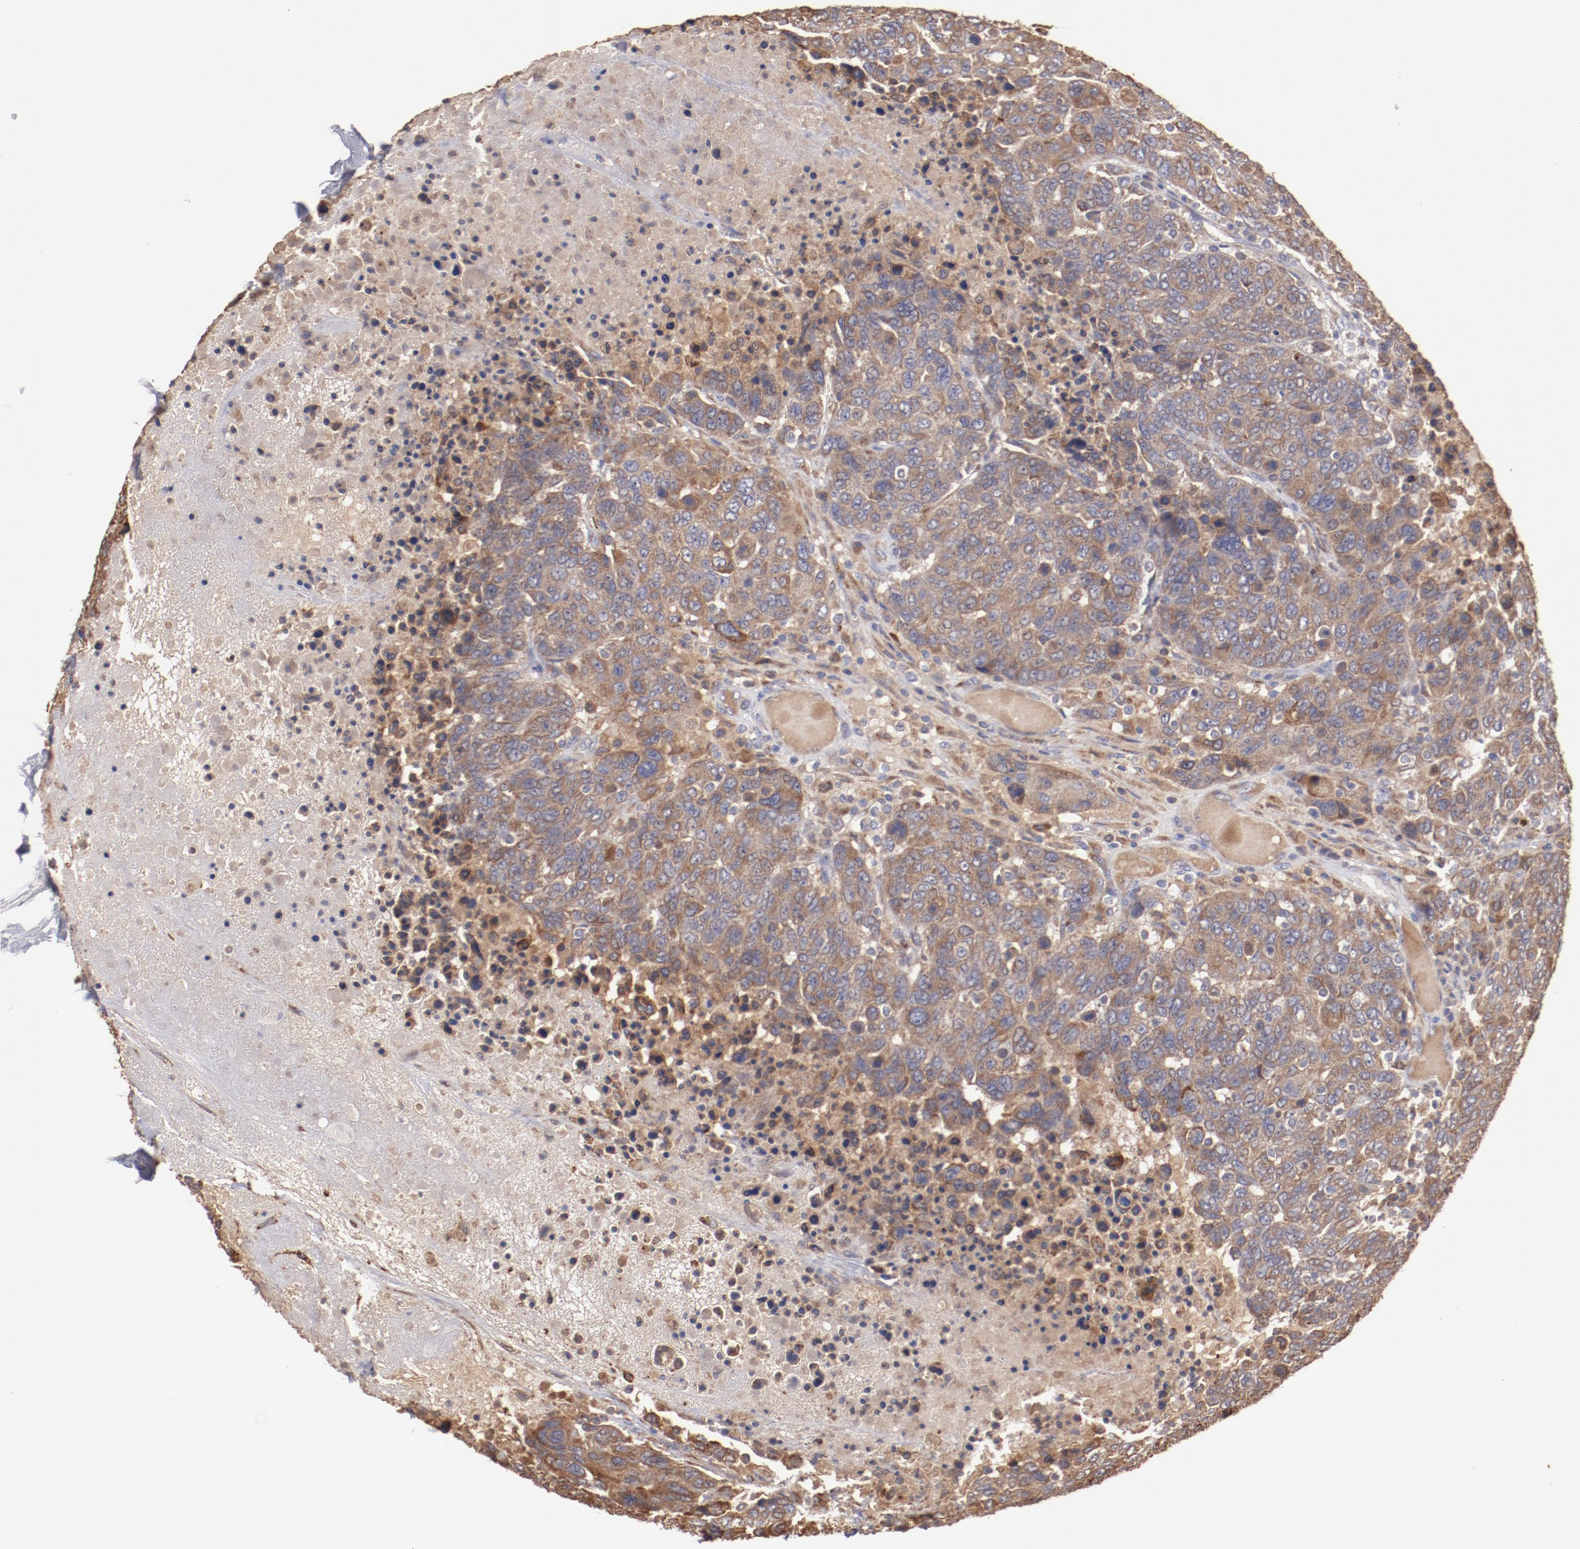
{"staining": {"intensity": "weak", "quantity": ">75%", "location": "cytoplasmic/membranous"}, "tissue": "breast cancer", "cell_type": "Tumor cells", "image_type": "cancer", "snomed": [{"axis": "morphology", "description": "Duct carcinoma"}, {"axis": "topography", "description": "Breast"}], "caption": "Breast cancer tissue displays weak cytoplasmic/membranous positivity in about >75% of tumor cells", "gene": "NFKBIE", "patient": {"sex": "female", "age": 37}}